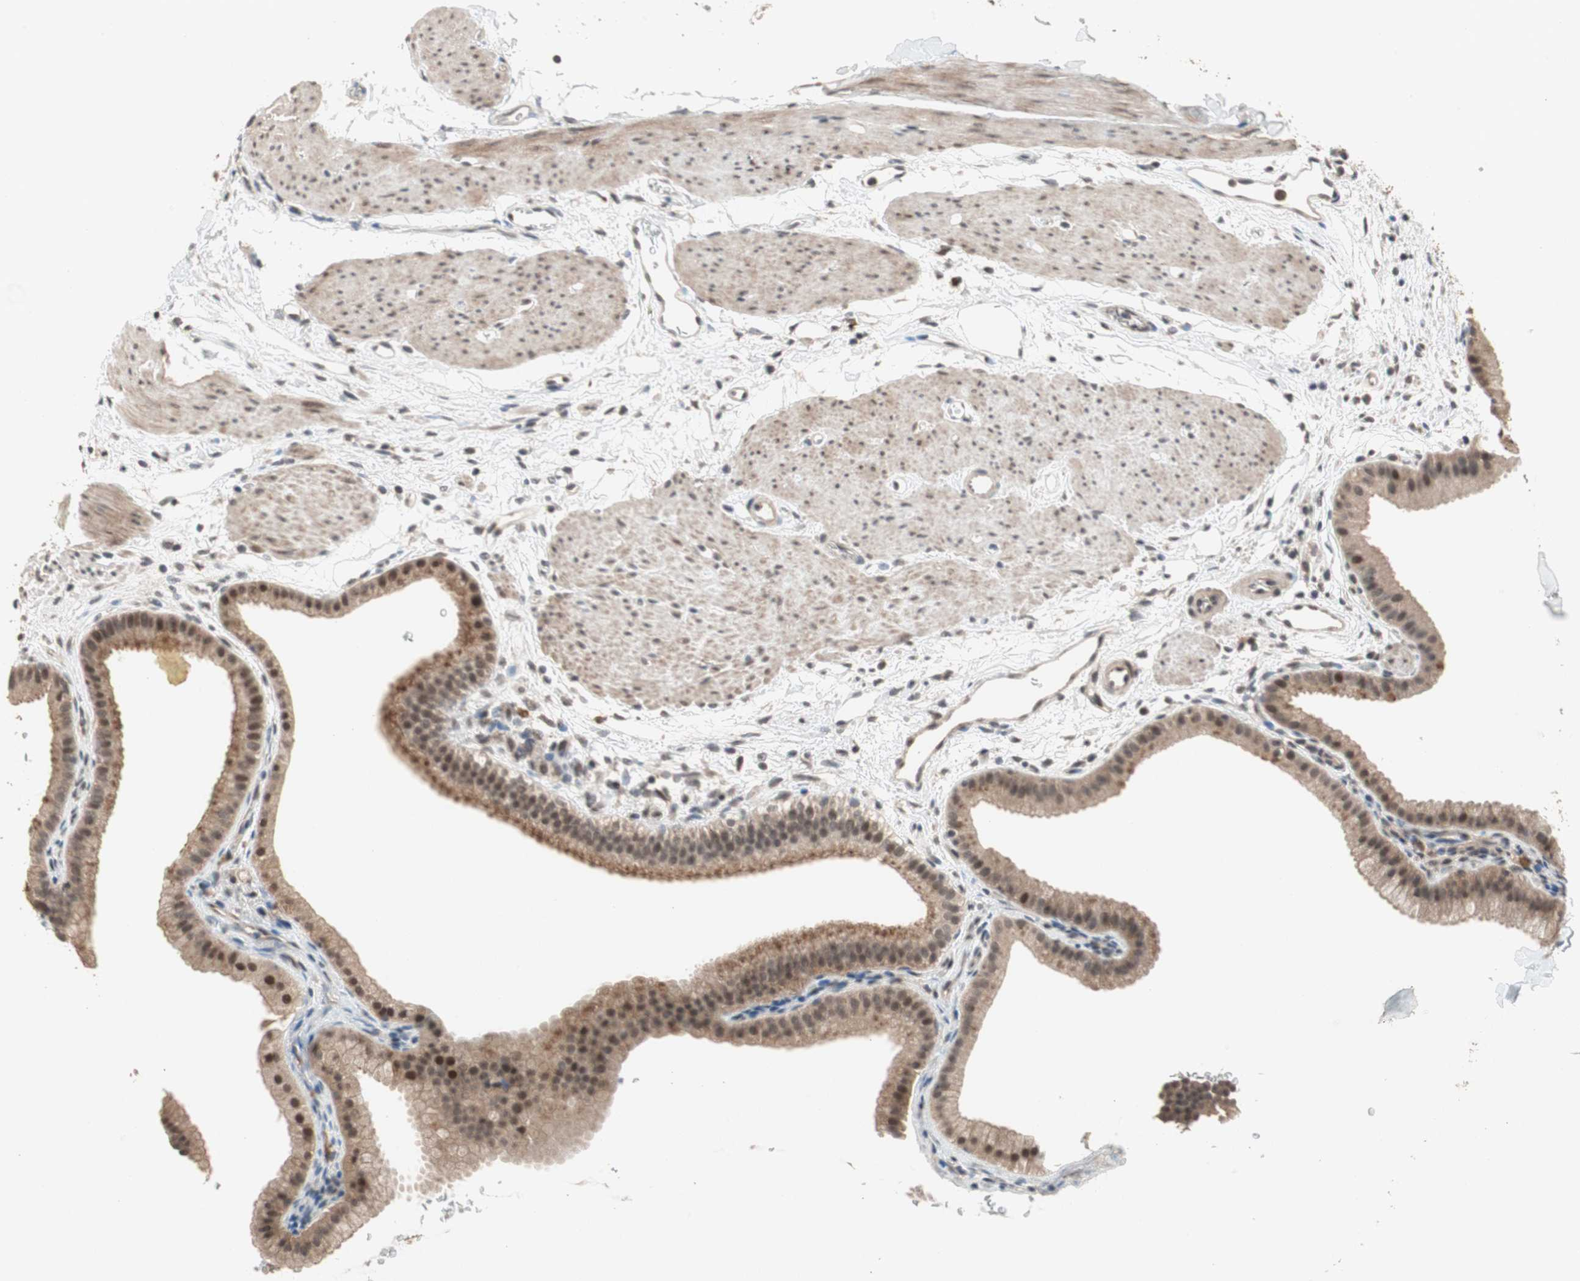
{"staining": {"intensity": "moderate", "quantity": ">75%", "location": "cytoplasmic/membranous,nuclear"}, "tissue": "gallbladder", "cell_type": "Glandular cells", "image_type": "normal", "snomed": [{"axis": "morphology", "description": "Normal tissue, NOS"}, {"axis": "topography", "description": "Gallbladder"}], "caption": "Unremarkable gallbladder demonstrates moderate cytoplasmic/membranous,nuclear staining in approximately >75% of glandular cells, visualized by immunohistochemistry.", "gene": "GART", "patient": {"sex": "female", "age": 64}}